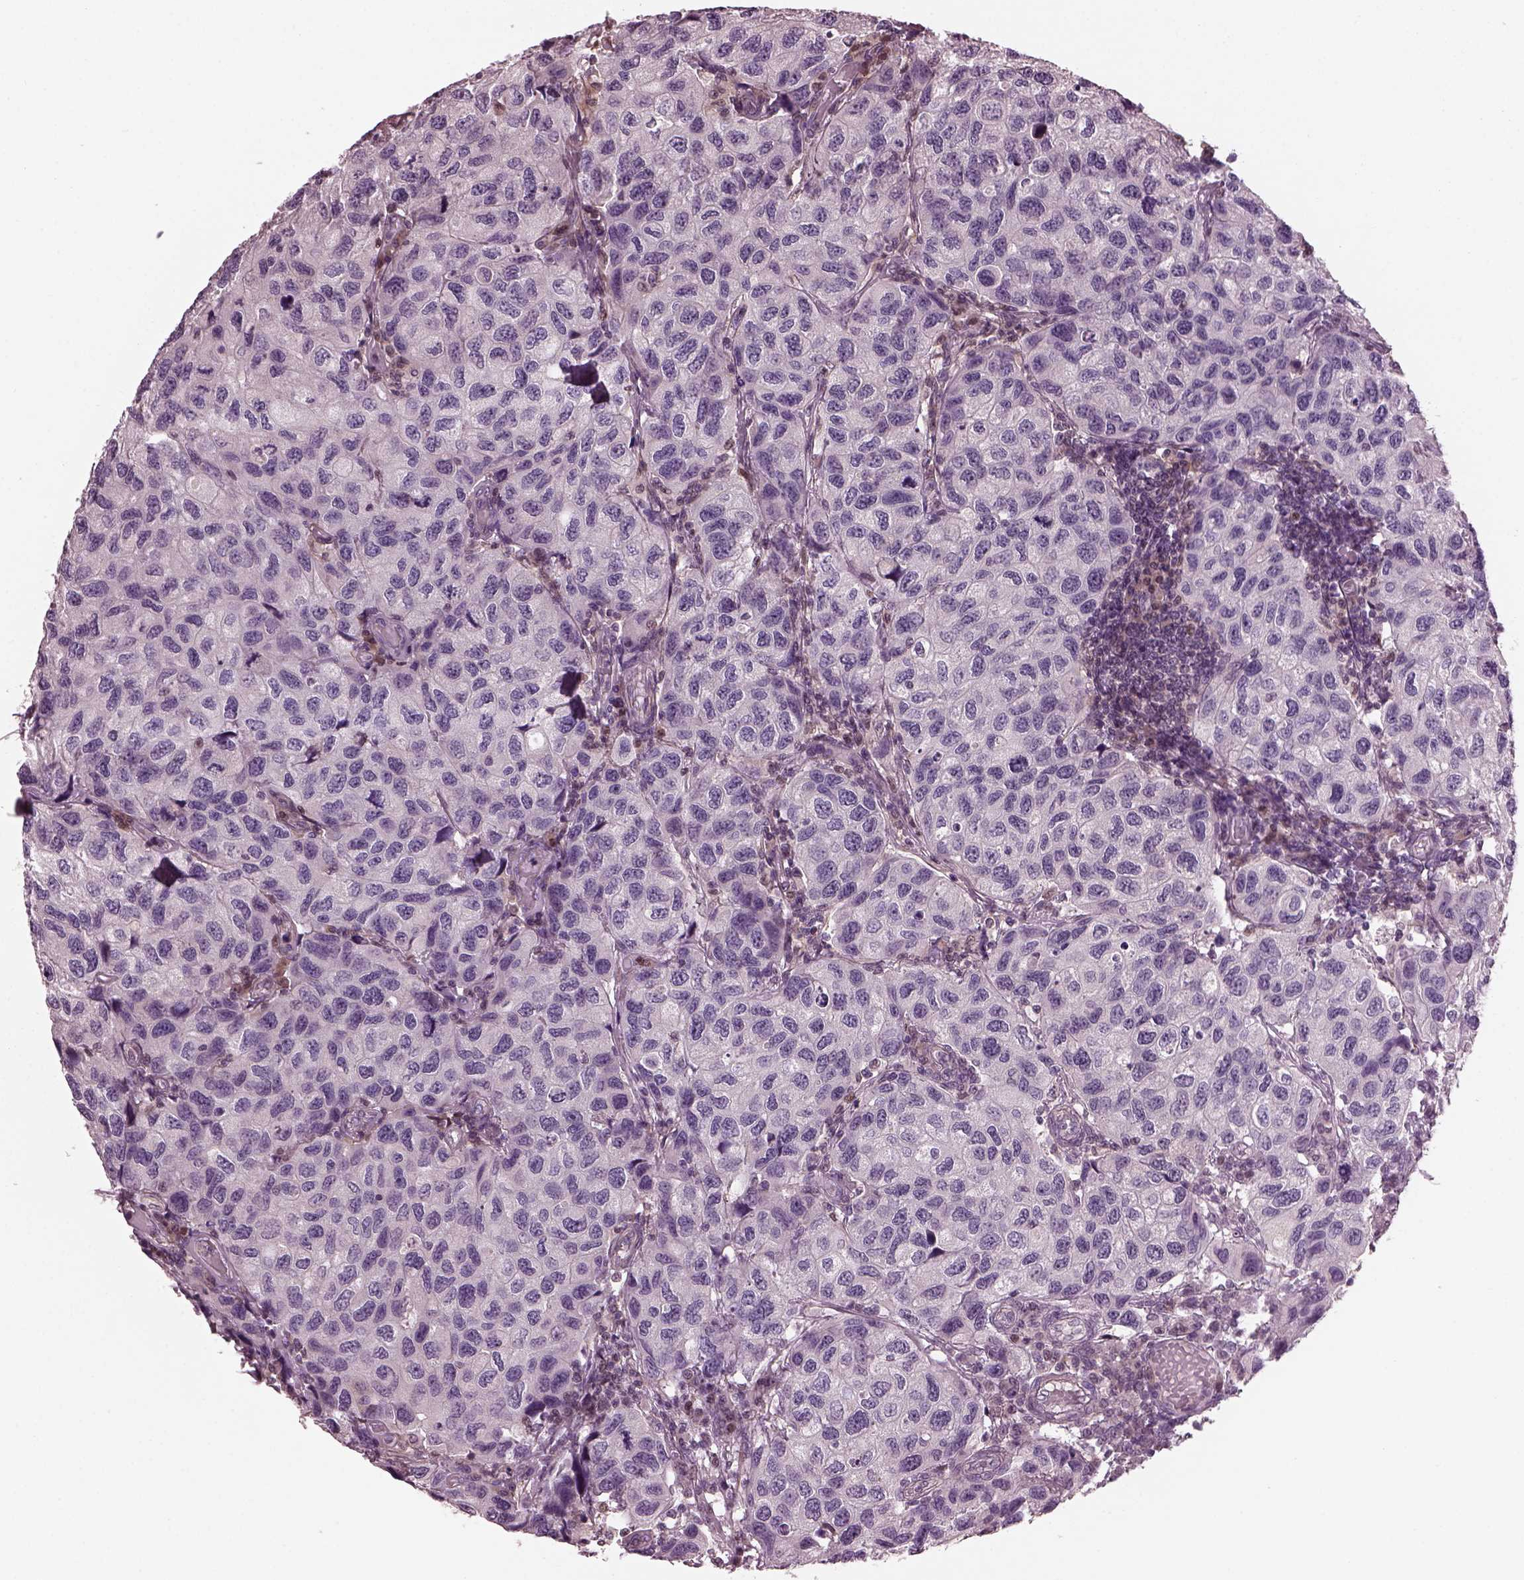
{"staining": {"intensity": "negative", "quantity": "none", "location": "none"}, "tissue": "urothelial cancer", "cell_type": "Tumor cells", "image_type": "cancer", "snomed": [{"axis": "morphology", "description": "Urothelial carcinoma, High grade"}, {"axis": "topography", "description": "Urinary bladder"}], "caption": "A micrograph of urothelial carcinoma (high-grade) stained for a protein exhibits no brown staining in tumor cells.", "gene": "BFSP1", "patient": {"sex": "male", "age": 79}}